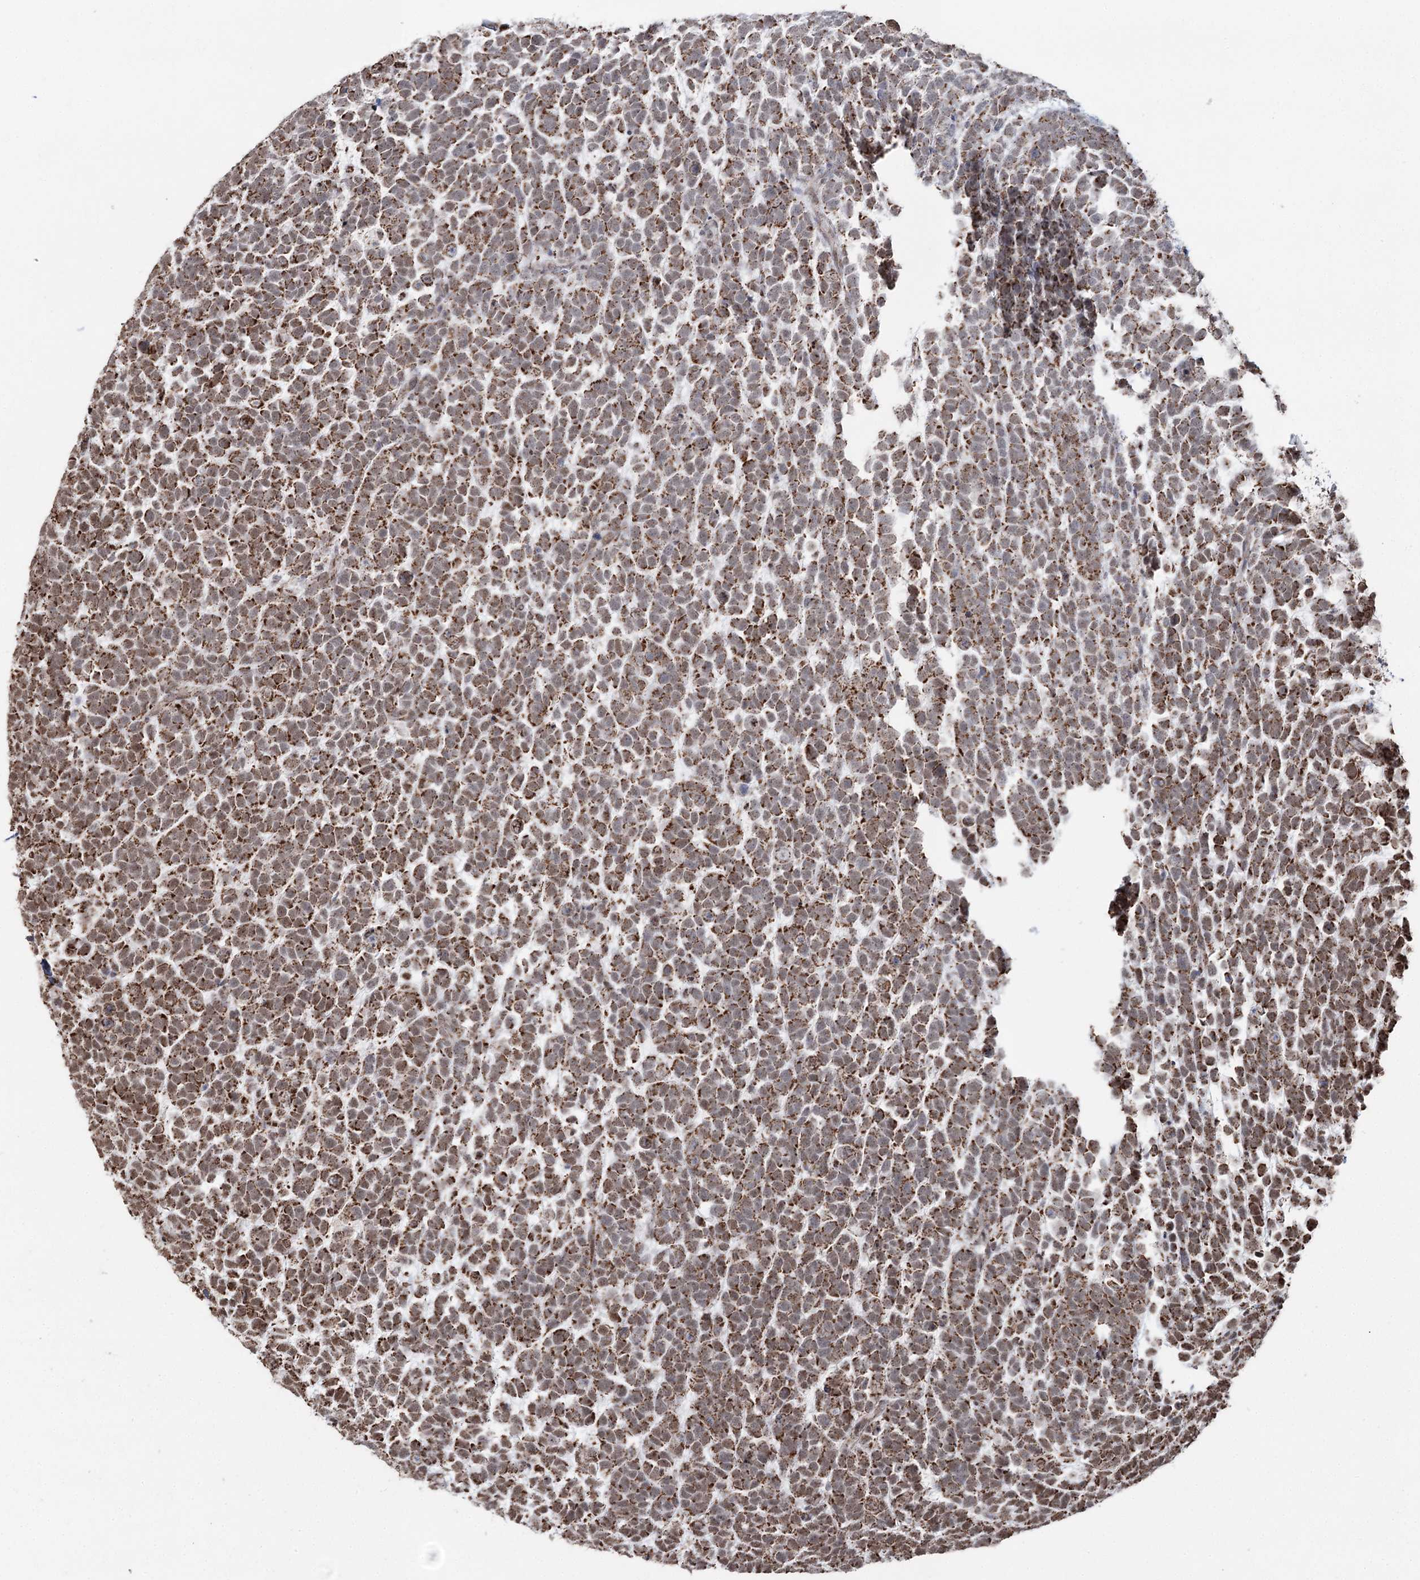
{"staining": {"intensity": "moderate", "quantity": ">75%", "location": "cytoplasmic/membranous,nuclear"}, "tissue": "urothelial cancer", "cell_type": "Tumor cells", "image_type": "cancer", "snomed": [{"axis": "morphology", "description": "Urothelial carcinoma, High grade"}, {"axis": "topography", "description": "Urinary bladder"}], "caption": "Protein expression analysis of urothelial cancer demonstrates moderate cytoplasmic/membranous and nuclear positivity in approximately >75% of tumor cells.", "gene": "PDHX", "patient": {"sex": "female", "age": 82}}